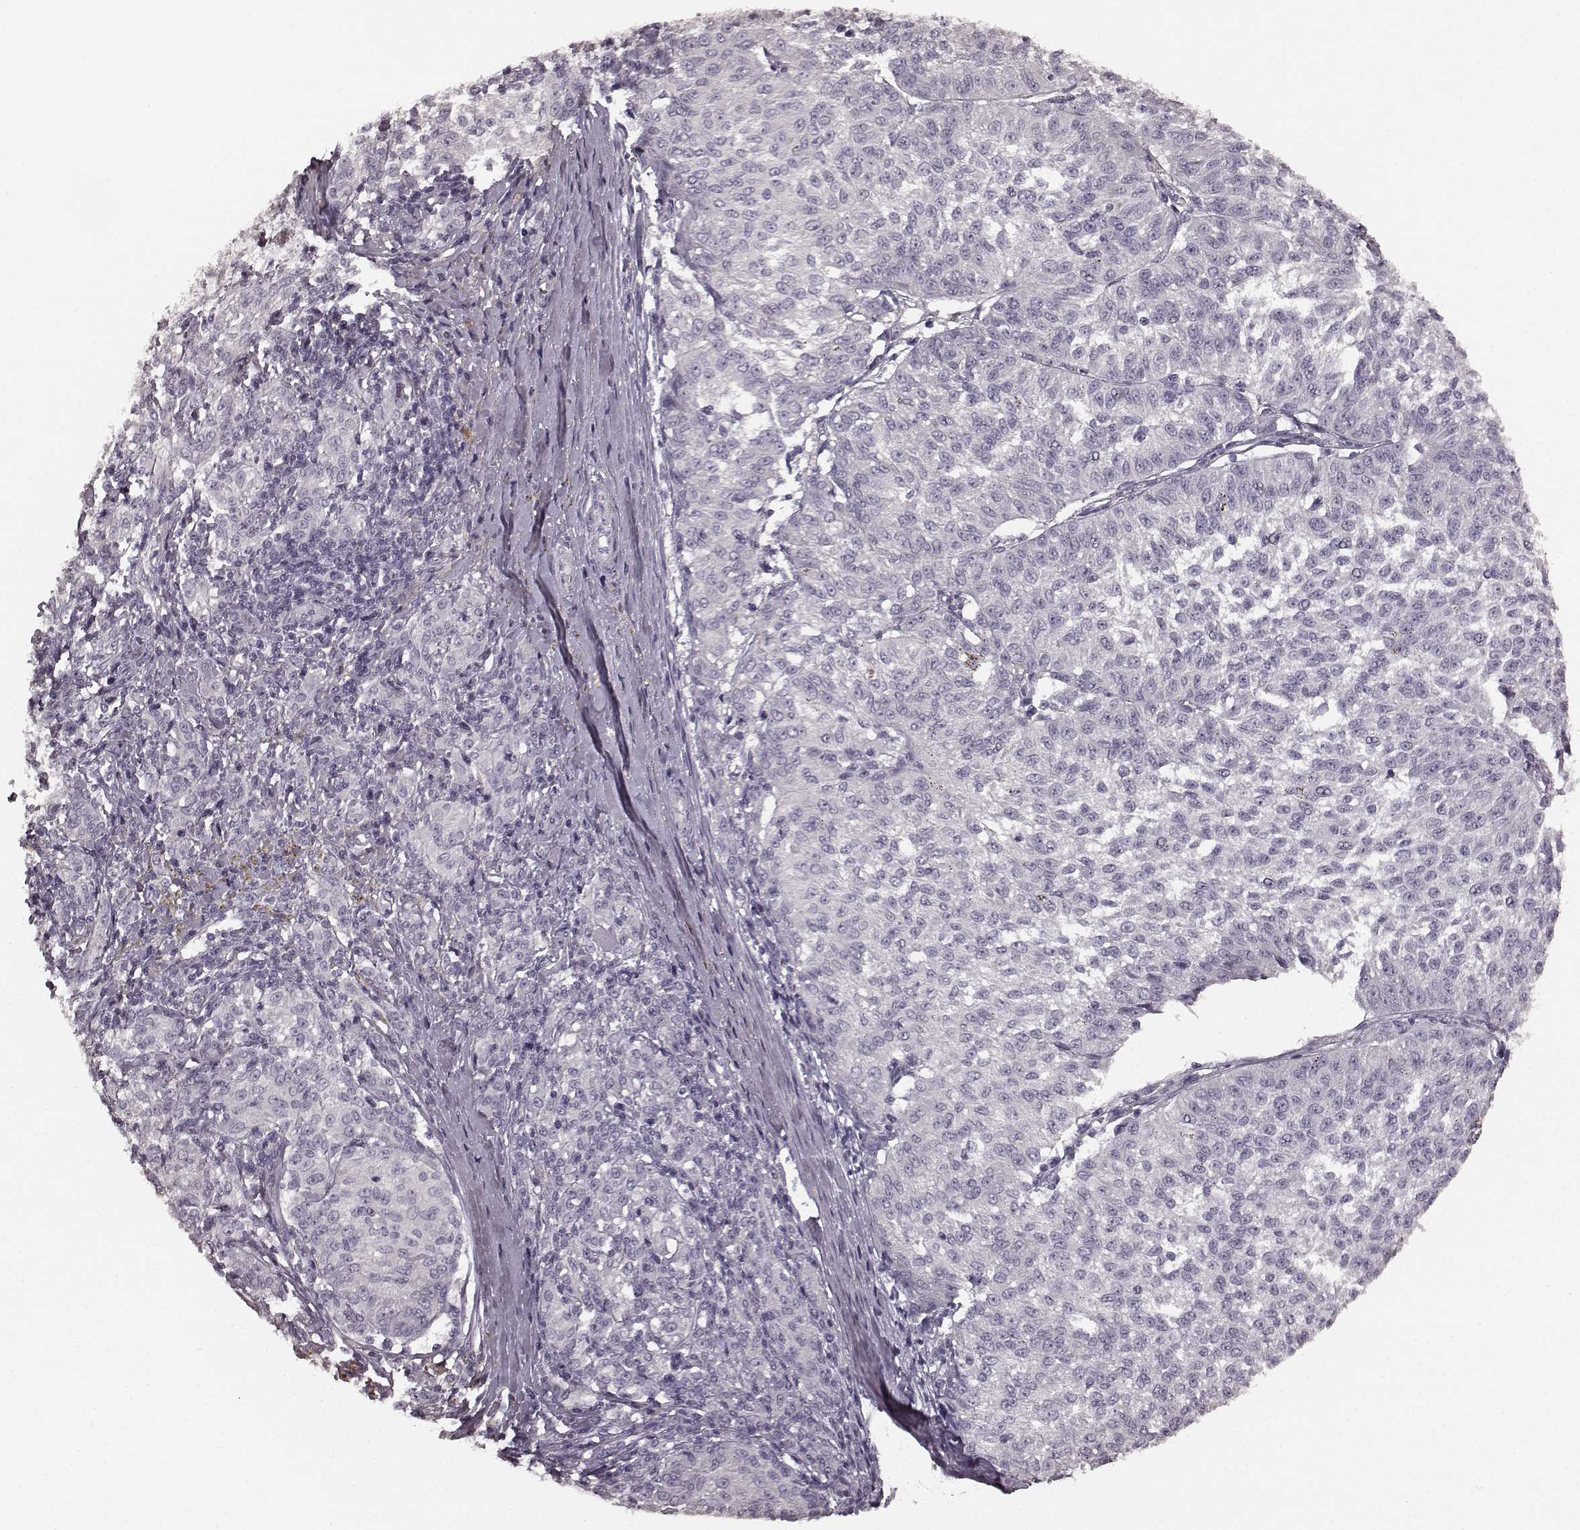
{"staining": {"intensity": "negative", "quantity": "none", "location": "none"}, "tissue": "melanoma", "cell_type": "Tumor cells", "image_type": "cancer", "snomed": [{"axis": "morphology", "description": "Malignant melanoma, NOS"}, {"axis": "topography", "description": "Skin"}], "caption": "High magnification brightfield microscopy of melanoma stained with DAB (brown) and counterstained with hematoxylin (blue): tumor cells show no significant staining. (Brightfield microscopy of DAB IHC at high magnification).", "gene": "RIT2", "patient": {"sex": "female", "age": 72}}